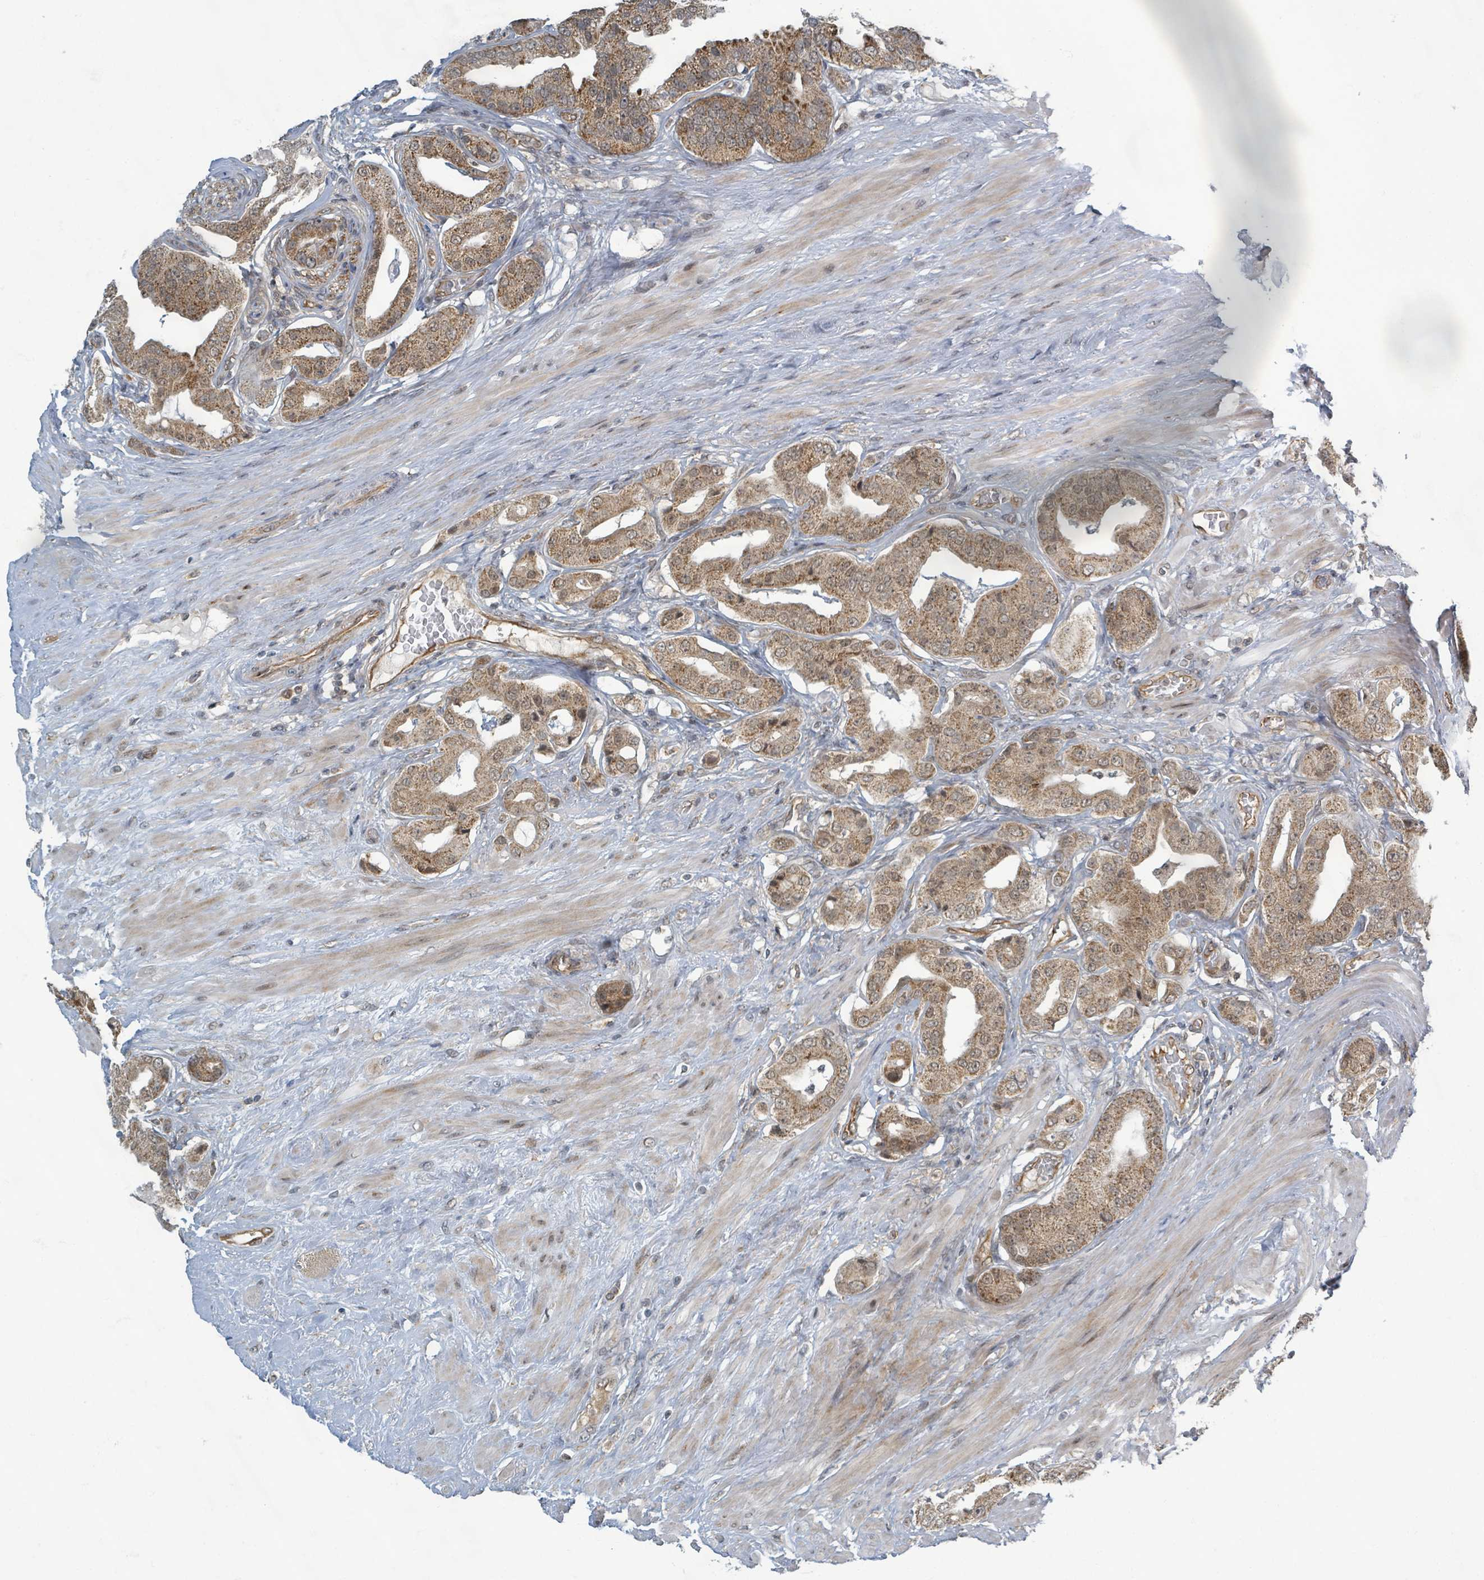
{"staining": {"intensity": "moderate", "quantity": ">75%", "location": "cytoplasmic/membranous,nuclear"}, "tissue": "prostate cancer", "cell_type": "Tumor cells", "image_type": "cancer", "snomed": [{"axis": "morphology", "description": "Adenocarcinoma, High grade"}, {"axis": "topography", "description": "Prostate"}], "caption": "Prostate cancer was stained to show a protein in brown. There is medium levels of moderate cytoplasmic/membranous and nuclear positivity in approximately >75% of tumor cells.", "gene": "INTS15", "patient": {"sex": "male", "age": 63}}